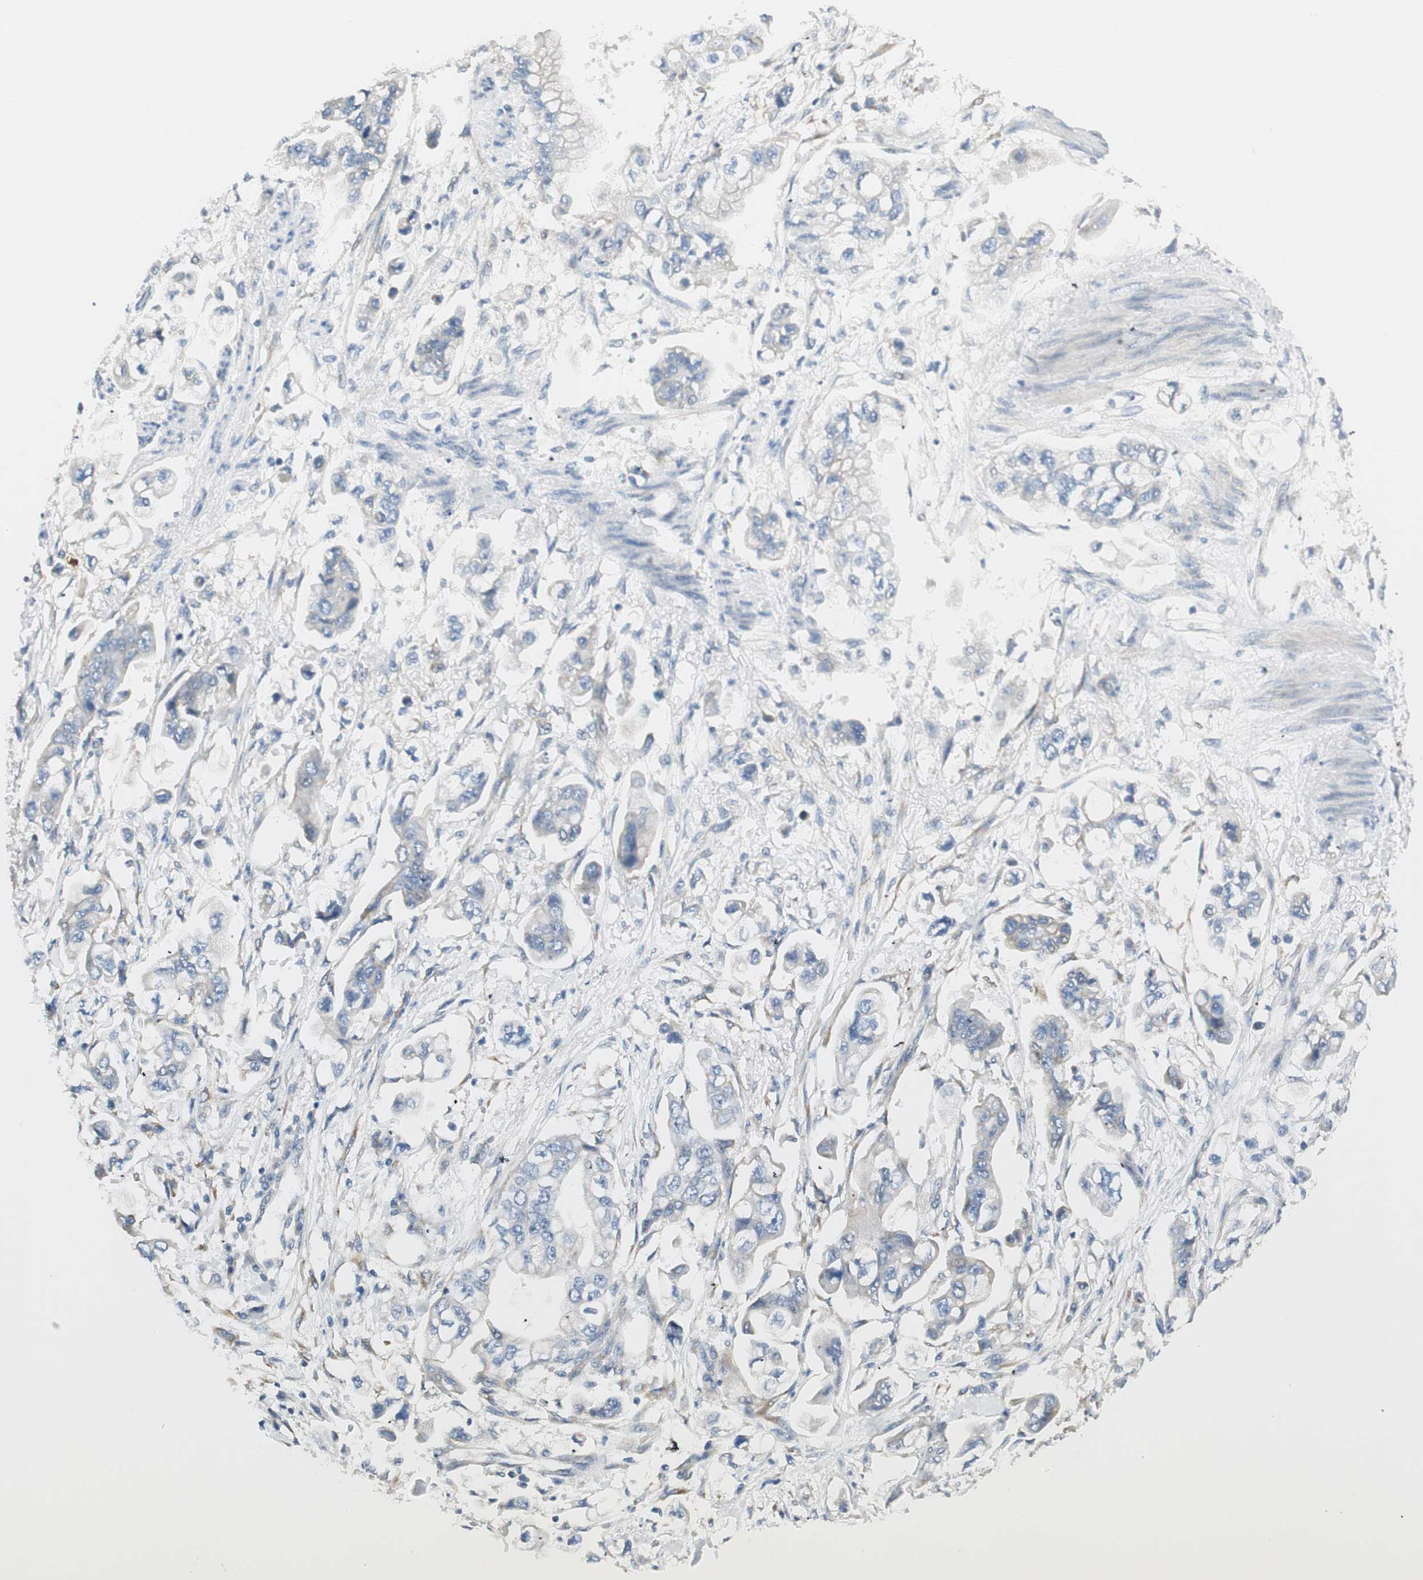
{"staining": {"intensity": "weak", "quantity": "<25%", "location": "cytoplasmic/membranous"}, "tissue": "stomach cancer", "cell_type": "Tumor cells", "image_type": "cancer", "snomed": [{"axis": "morphology", "description": "Adenocarcinoma, NOS"}, {"axis": "topography", "description": "Stomach"}], "caption": "High magnification brightfield microscopy of adenocarcinoma (stomach) stained with DAB (brown) and counterstained with hematoxylin (blue): tumor cells show no significant expression.", "gene": "CDK3", "patient": {"sex": "male", "age": 62}}